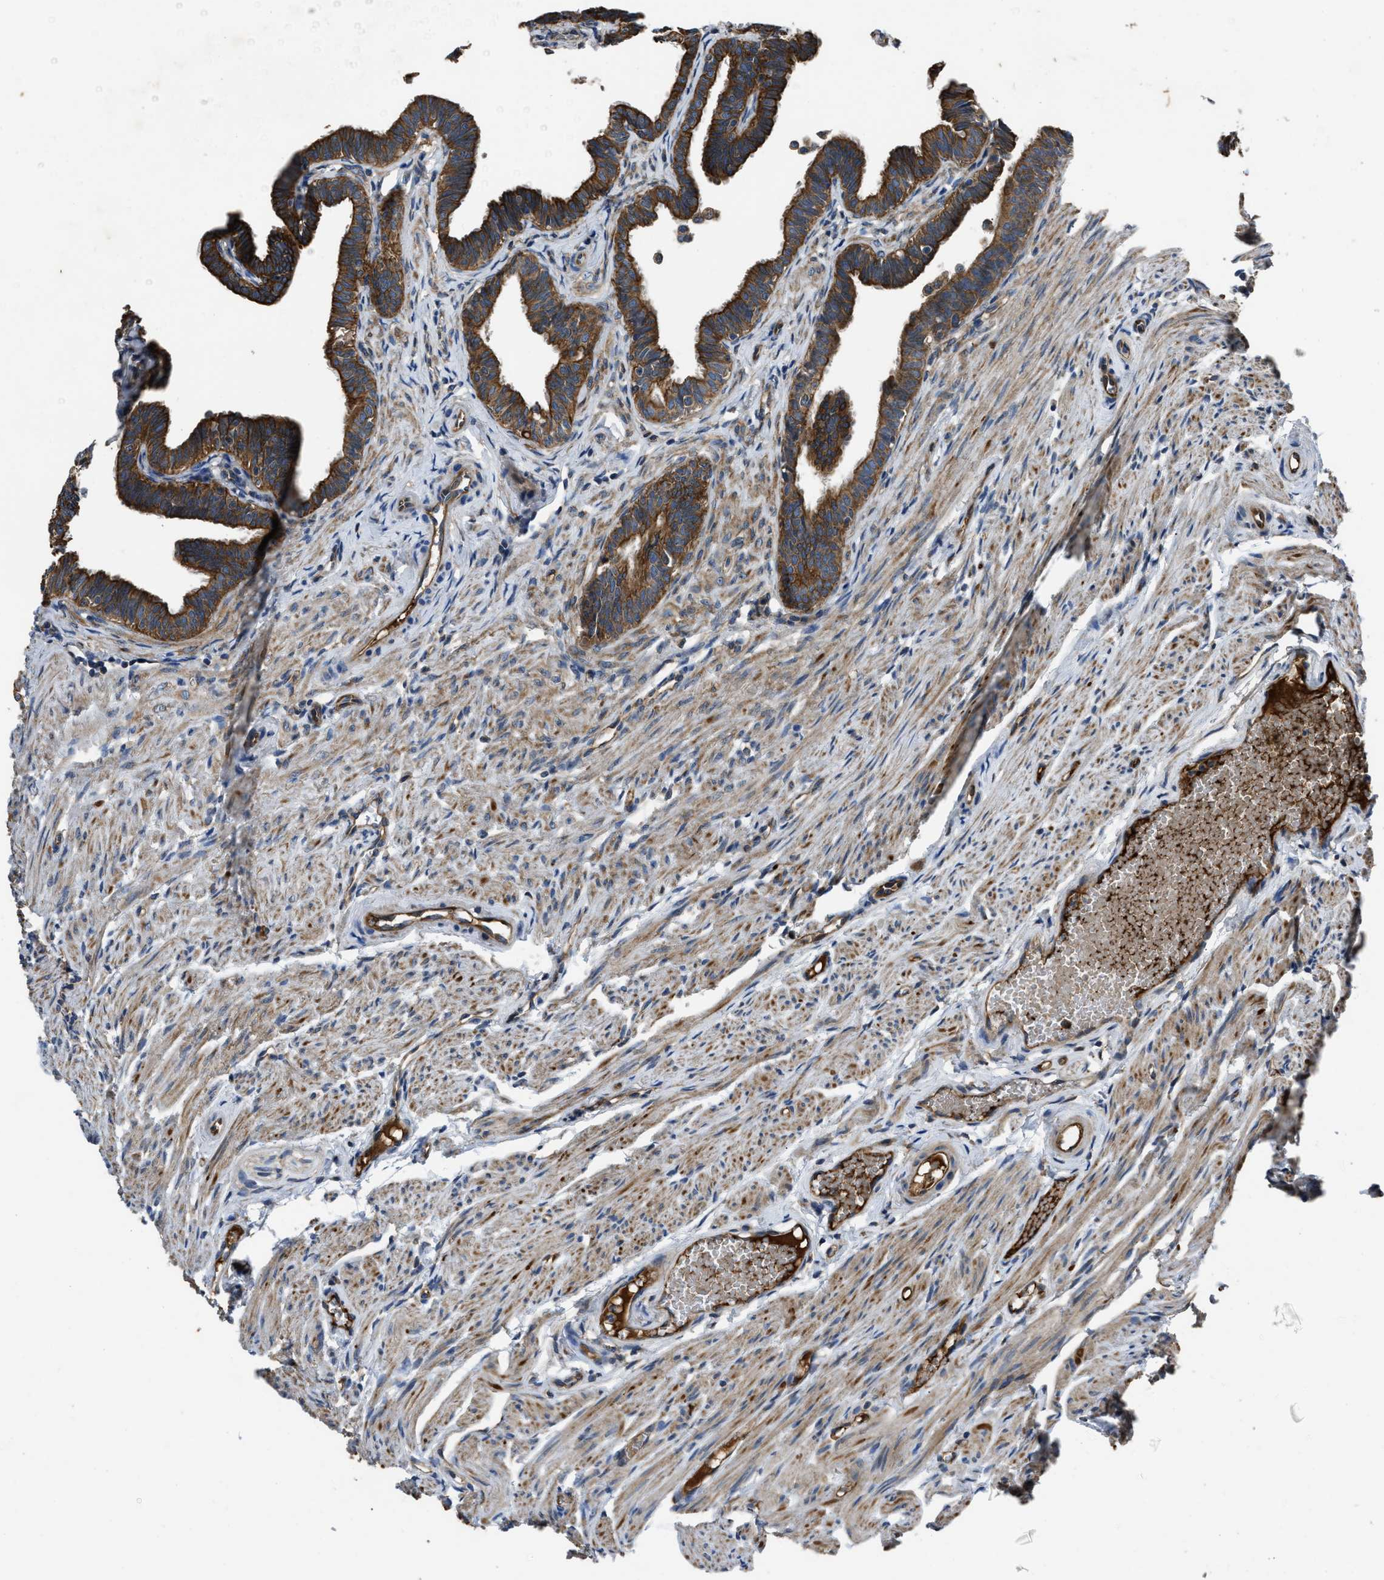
{"staining": {"intensity": "strong", "quantity": ">75%", "location": "cytoplasmic/membranous"}, "tissue": "fallopian tube", "cell_type": "Glandular cells", "image_type": "normal", "snomed": [{"axis": "morphology", "description": "Normal tissue, NOS"}, {"axis": "topography", "description": "Fallopian tube"}, {"axis": "topography", "description": "Ovary"}], "caption": "IHC photomicrograph of normal human fallopian tube stained for a protein (brown), which exhibits high levels of strong cytoplasmic/membranous positivity in about >75% of glandular cells.", "gene": "ERC1", "patient": {"sex": "female", "age": 23}}